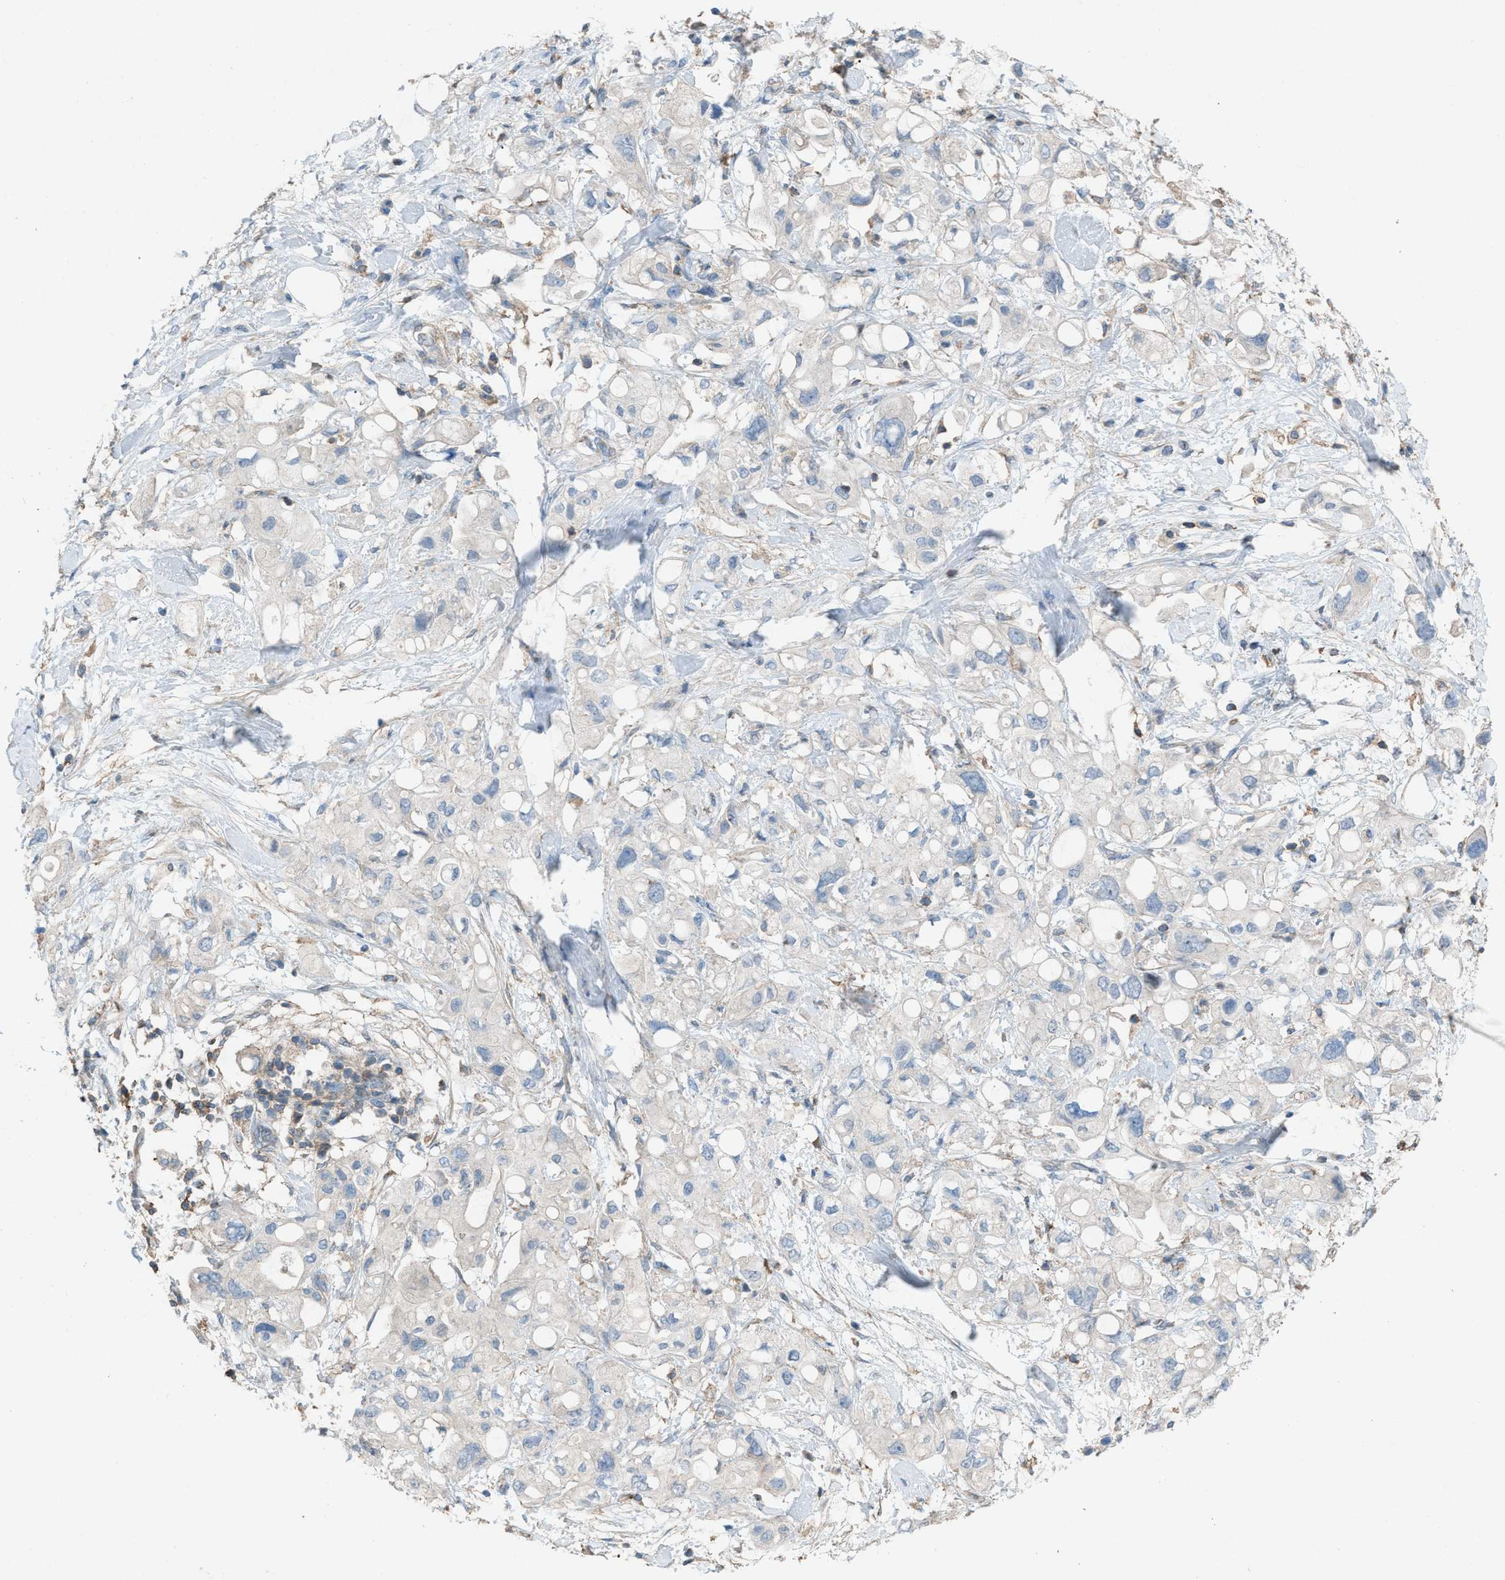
{"staining": {"intensity": "negative", "quantity": "none", "location": "none"}, "tissue": "pancreatic cancer", "cell_type": "Tumor cells", "image_type": "cancer", "snomed": [{"axis": "morphology", "description": "Adenocarcinoma, NOS"}, {"axis": "topography", "description": "Pancreas"}], "caption": "An image of human pancreatic adenocarcinoma is negative for staining in tumor cells.", "gene": "NCK2", "patient": {"sex": "female", "age": 56}}